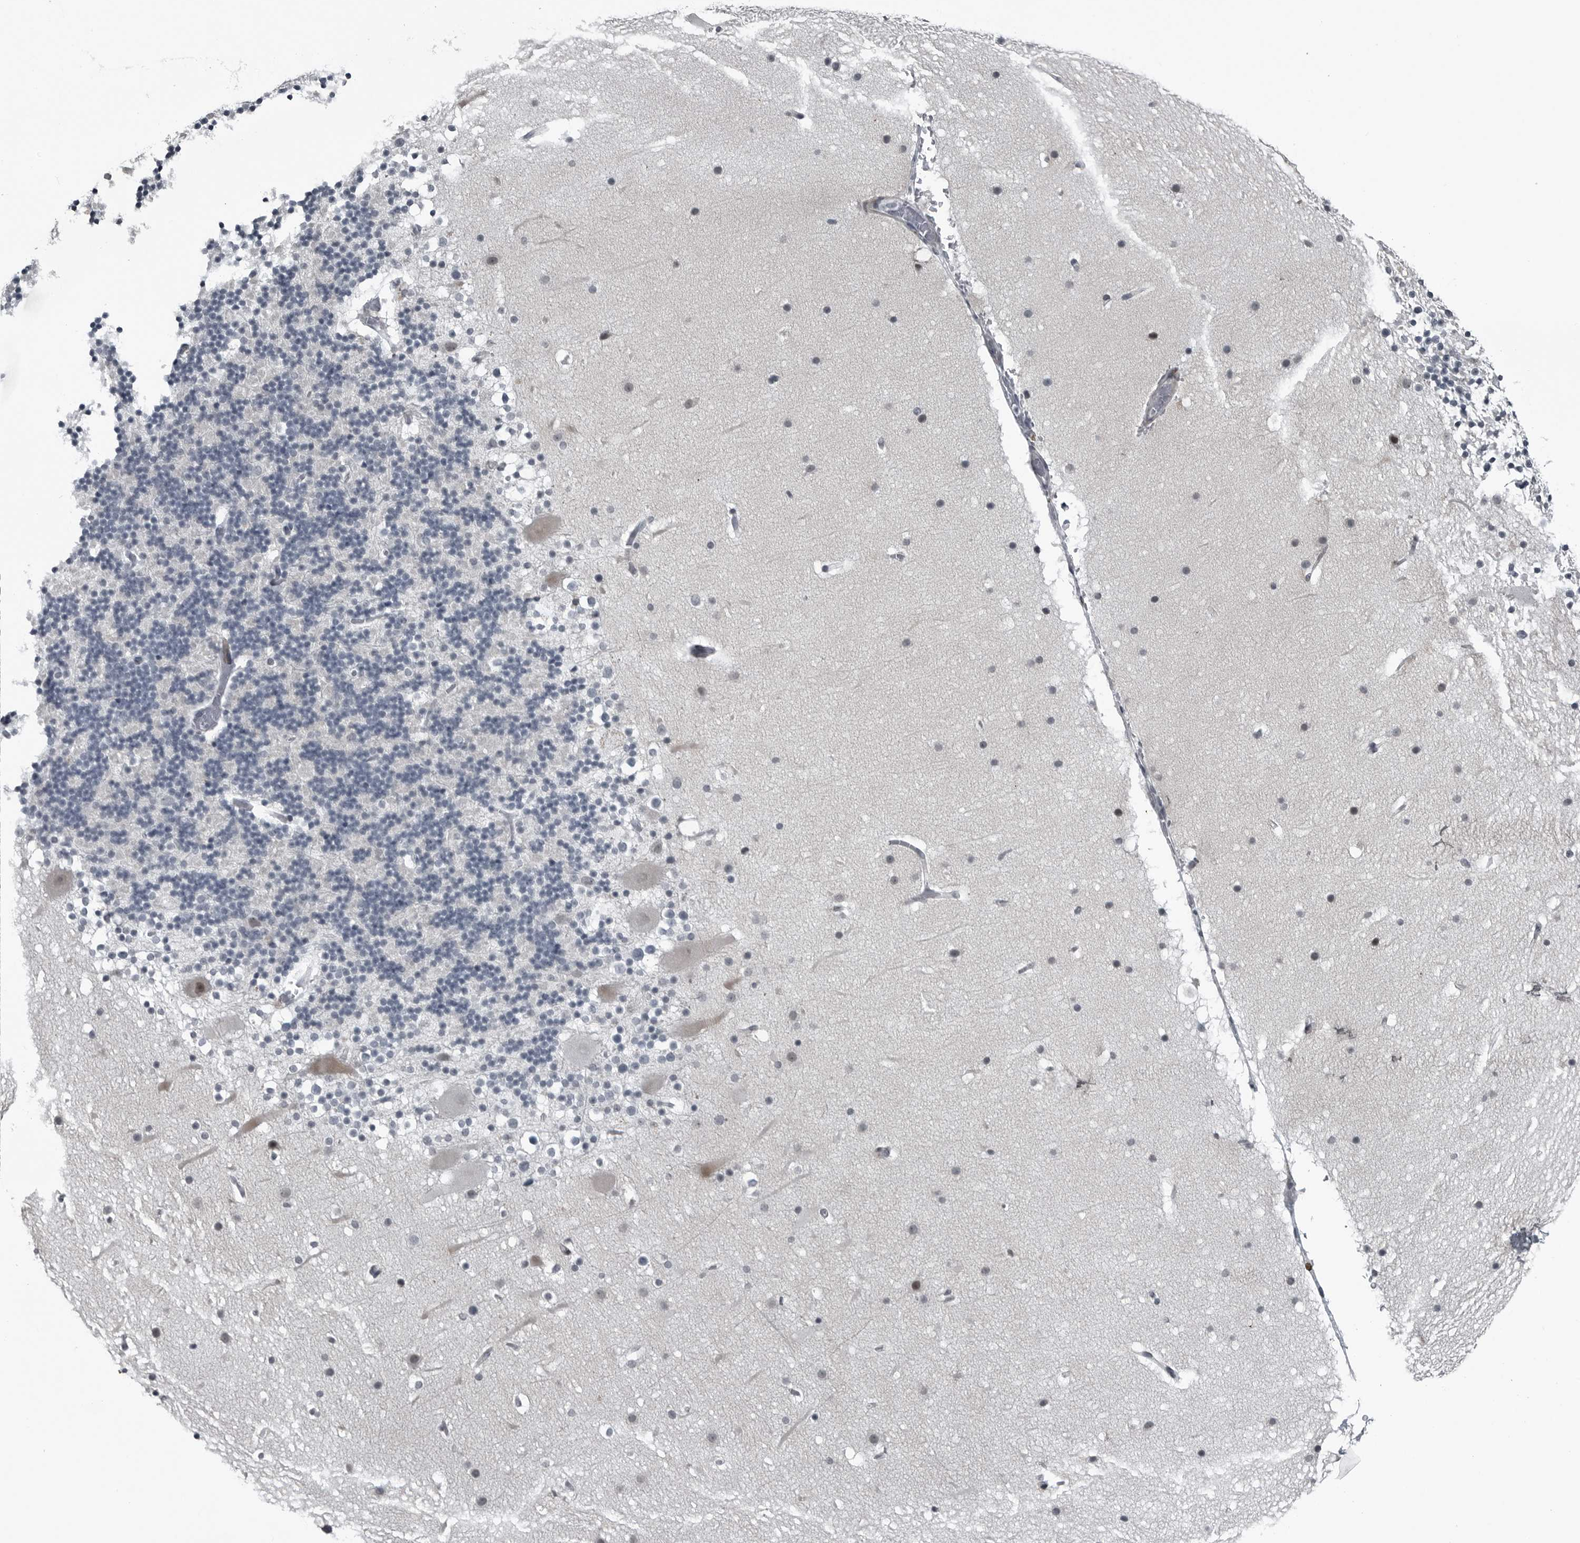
{"staining": {"intensity": "weak", "quantity": "25%-75%", "location": "cytoplasmic/membranous"}, "tissue": "cerebellum", "cell_type": "Cells in granular layer", "image_type": "normal", "snomed": [{"axis": "morphology", "description": "Normal tissue, NOS"}, {"axis": "topography", "description": "Cerebellum"}], "caption": "Unremarkable cerebellum shows weak cytoplasmic/membranous positivity in about 25%-75% of cells in granular layer.", "gene": "DNAAF11", "patient": {"sex": "male", "age": 57}}